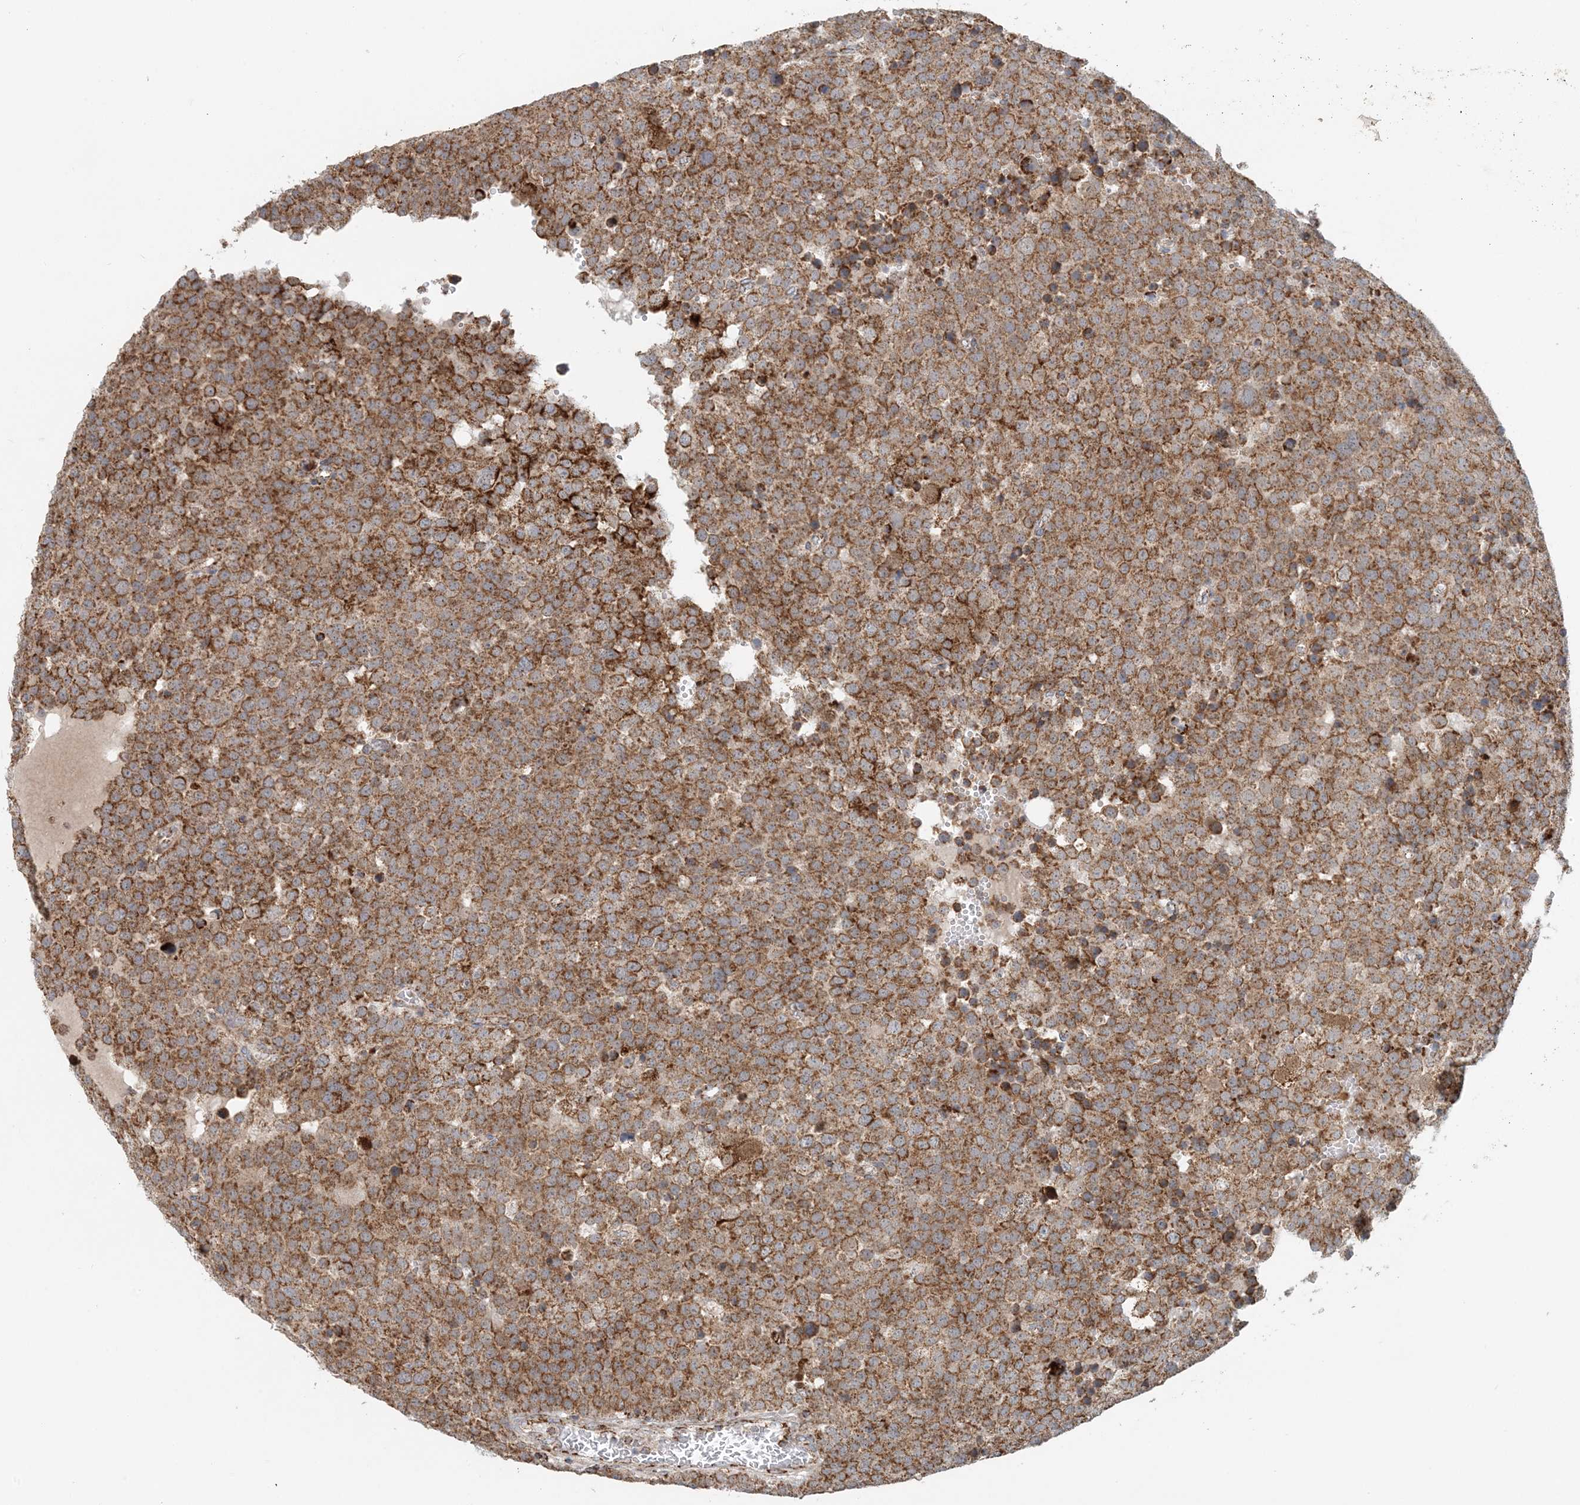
{"staining": {"intensity": "moderate", "quantity": ">75%", "location": "cytoplasmic/membranous"}, "tissue": "testis cancer", "cell_type": "Tumor cells", "image_type": "cancer", "snomed": [{"axis": "morphology", "description": "Seminoma, NOS"}, {"axis": "topography", "description": "Testis"}], "caption": "There is medium levels of moderate cytoplasmic/membranous positivity in tumor cells of seminoma (testis), as demonstrated by immunohistochemical staining (brown color).", "gene": "MAN1A1", "patient": {"sex": "male", "age": 71}}